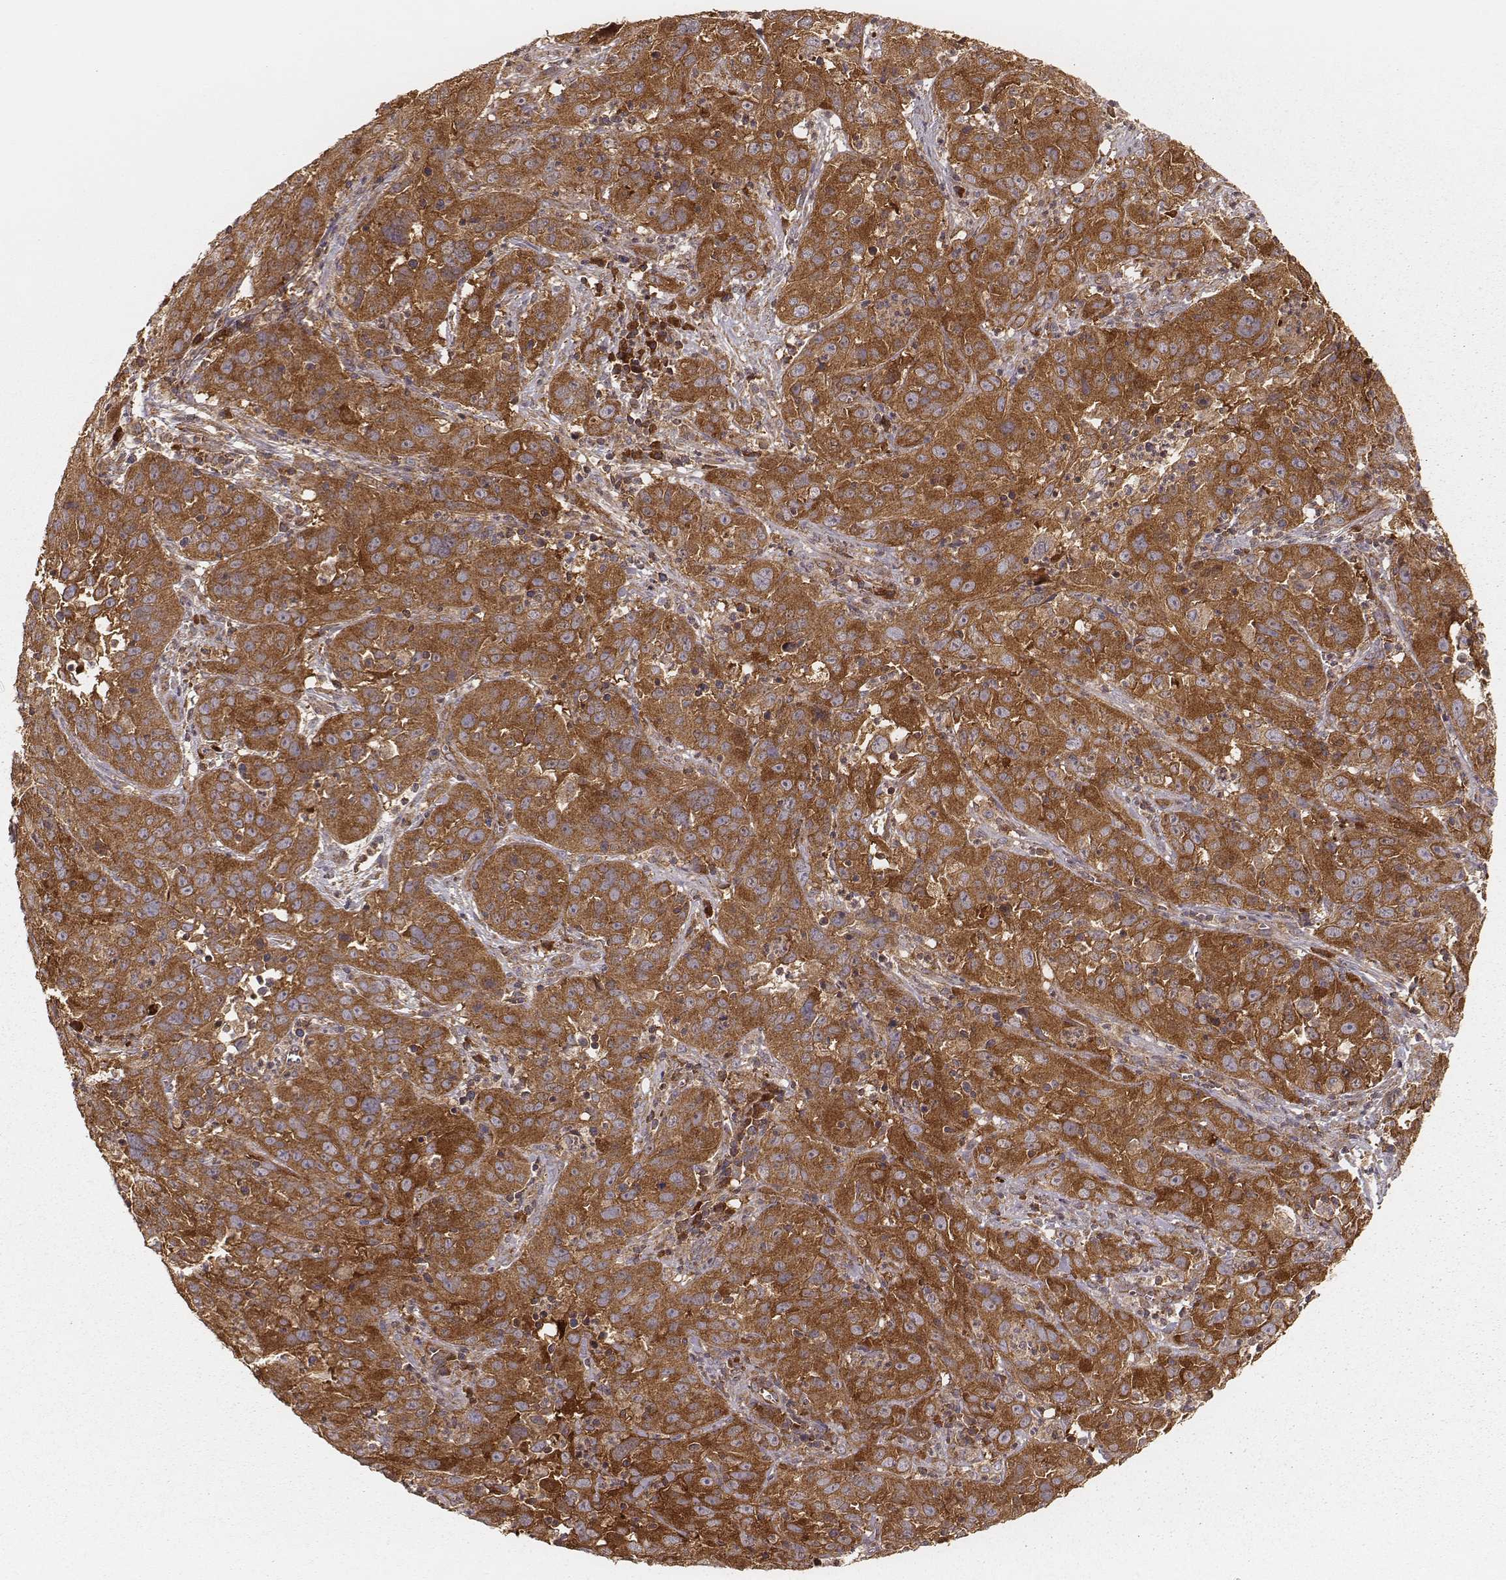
{"staining": {"intensity": "strong", "quantity": ">75%", "location": "cytoplasmic/membranous"}, "tissue": "cervical cancer", "cell_type": "Tumor cells", "image_type": "cancer", "snomed": [{"axis": "morphology", "description": "Squamous cell carcinoma, NOS"}, {"axis": "topography", "description": "Cervix"}], "caption": "This micrograph shows cervical squamous cell carcinoma stained with immunohistochemistry (IHC) to label a protein in brown. The cytoplasmic/membranous of tumor cells show strong positivity for the protein. Nuclei are counter-stained blue.", "gene": "CARS1", "patient": {"sex": "female", "age": 32}}